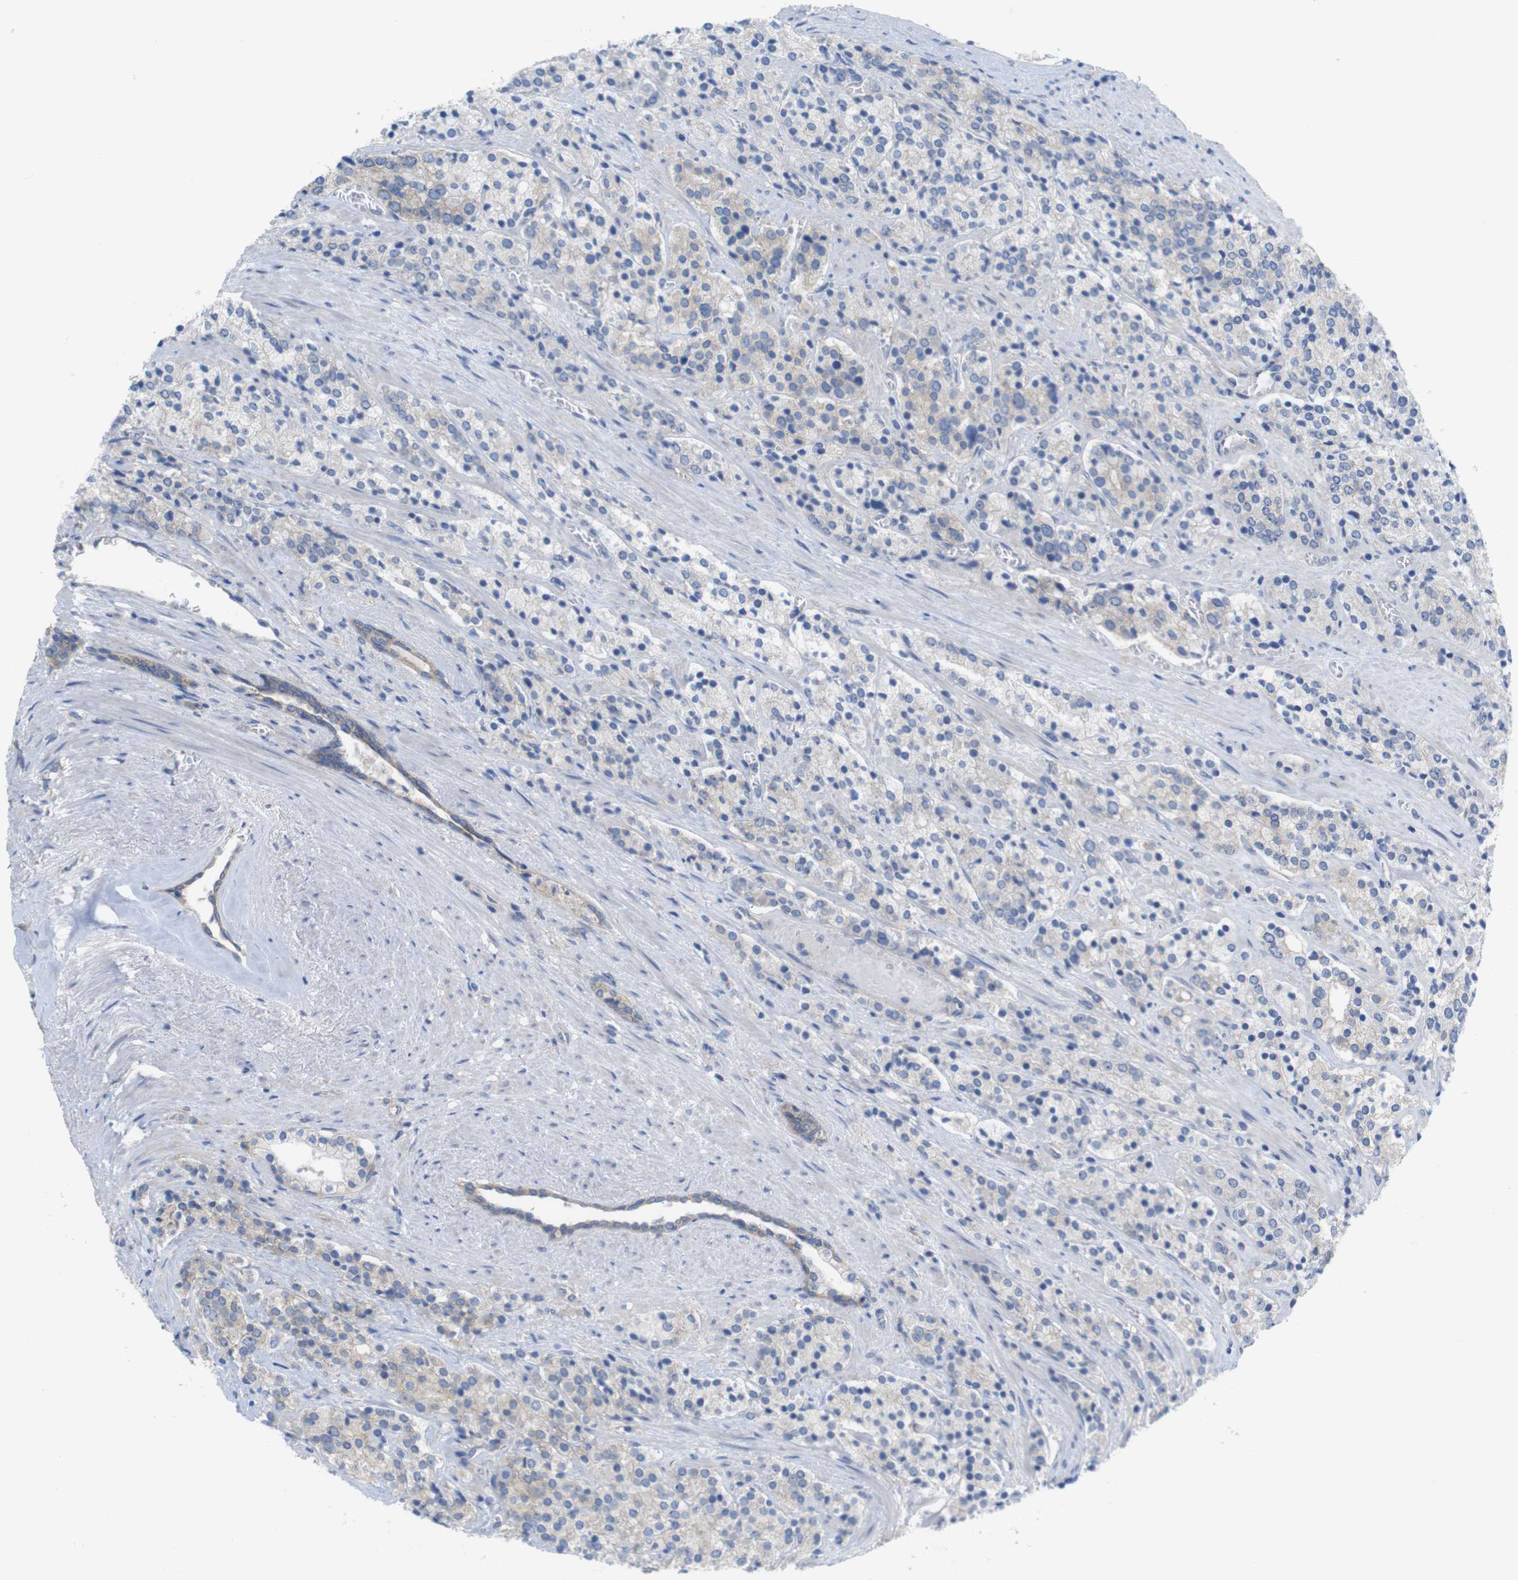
{"staining": {"intensity": "negative", "quantity": "none", "location": "none"}, "tissue": "prostate cancer", "cell_type": "Tumor cells", "image_type": "cancer", "snomed": [{"axis": "morphology", "description": "Adenocarcinoma, High grade"}, {"axis": "topography", "description": "Prostate"}], "caption": "Human prostate cancer (adenocarcinoma (high-grade)) stained for a protein using IHC demonstrates no staining in tumor cells.", "gene": "KIDINS220", "patient": {"sex": "male", "age": 71}}